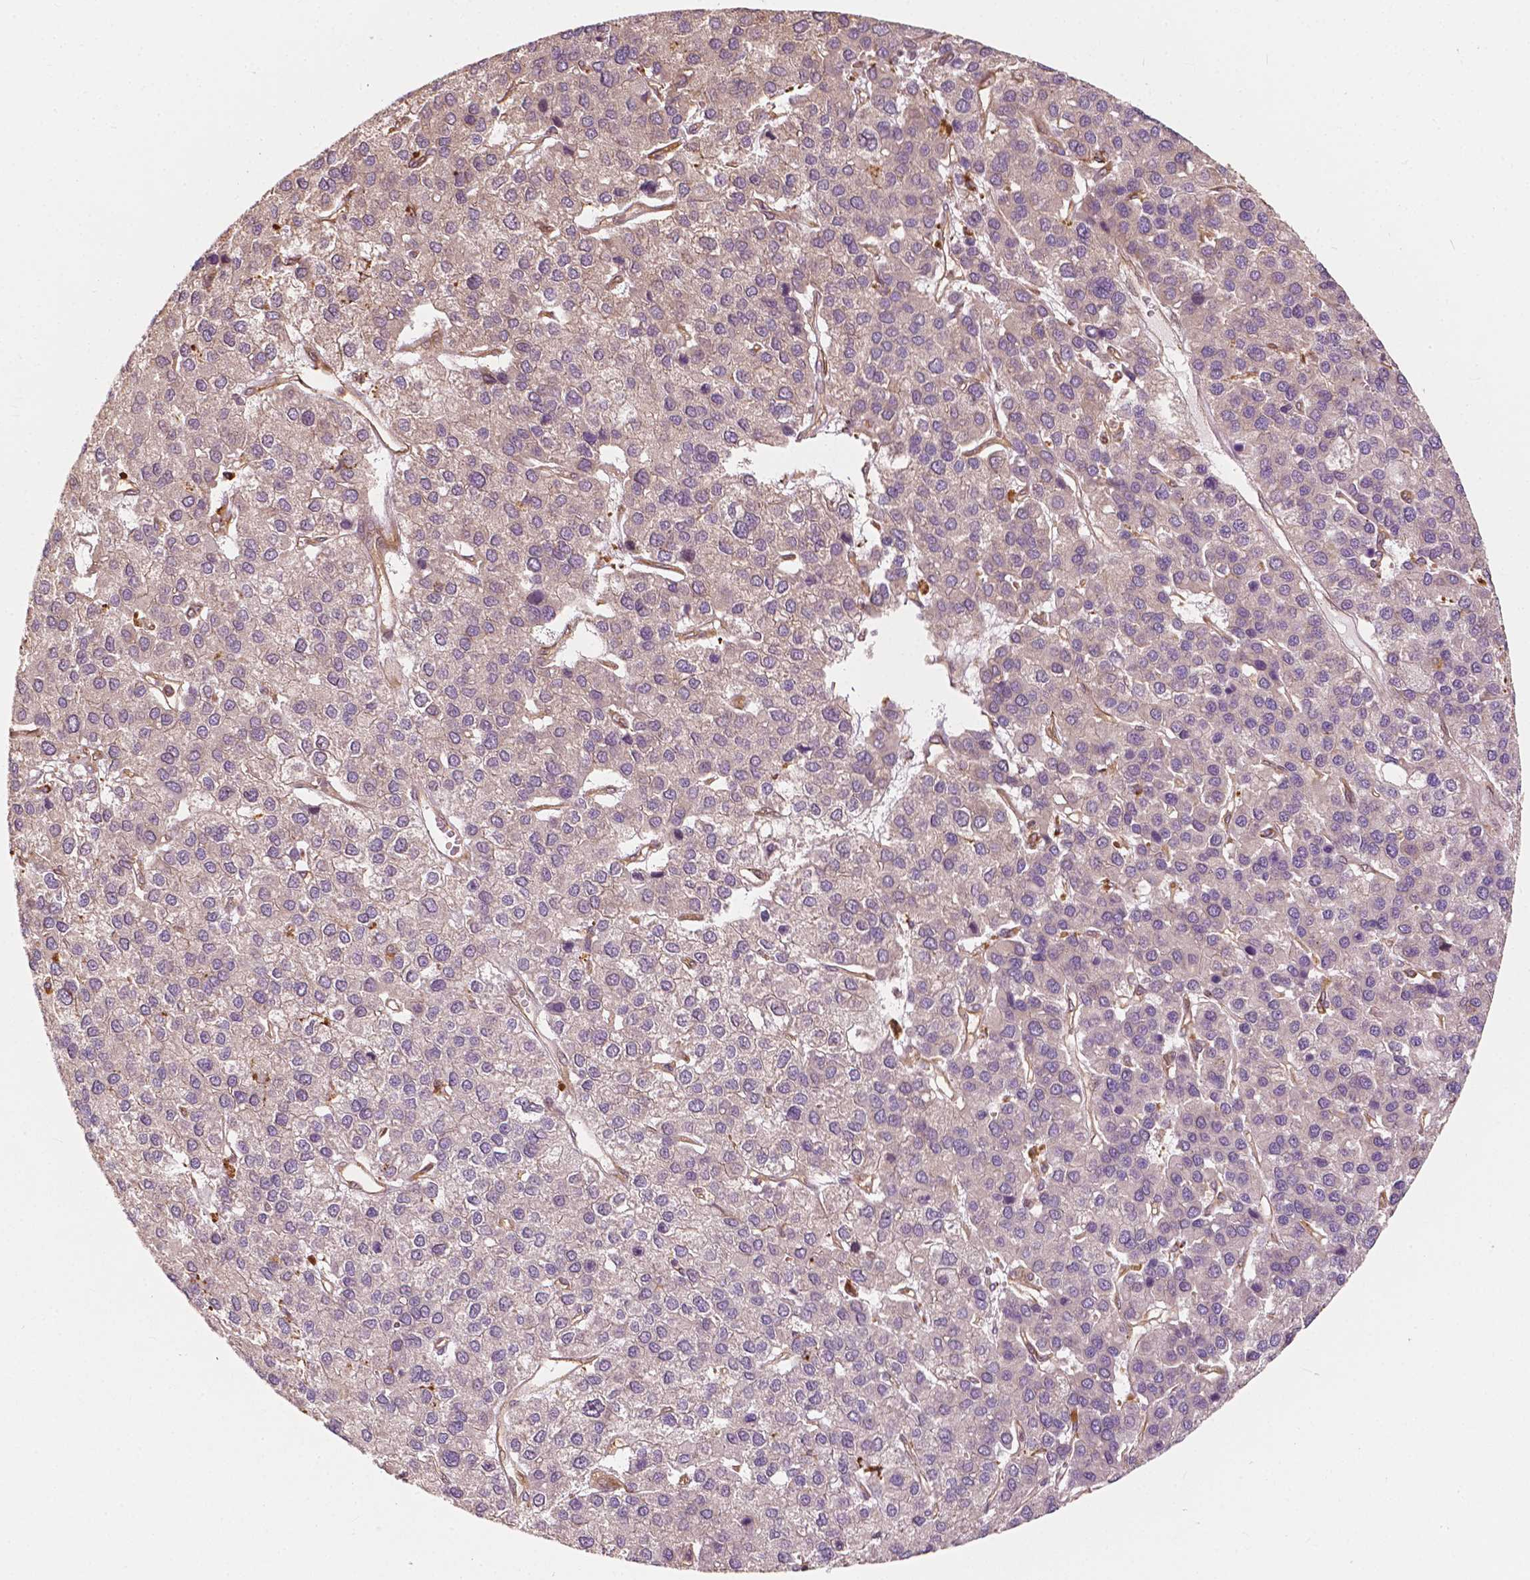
{"staining": {"intensity": "weak", "quantity": "25%-75%", "location": "cytoplasmic/membranous"}, "tissue": "liver cancer", "cell_type": "Tumor cells", "image_type": "cancer", "snomed": [{"axis": "morphology", "description": "Carcinoma, Hepatocellular, NOS"}, {"axis": "topography", "description": "Liver"}], "caption": "A brown stain labels weak cytoplasmic/membranous positivity of a protein in human liver hepatocellular carcinoma tumor cells.", "gene": "G3BP1", "patient": {"sex": "female", "age": 41}}